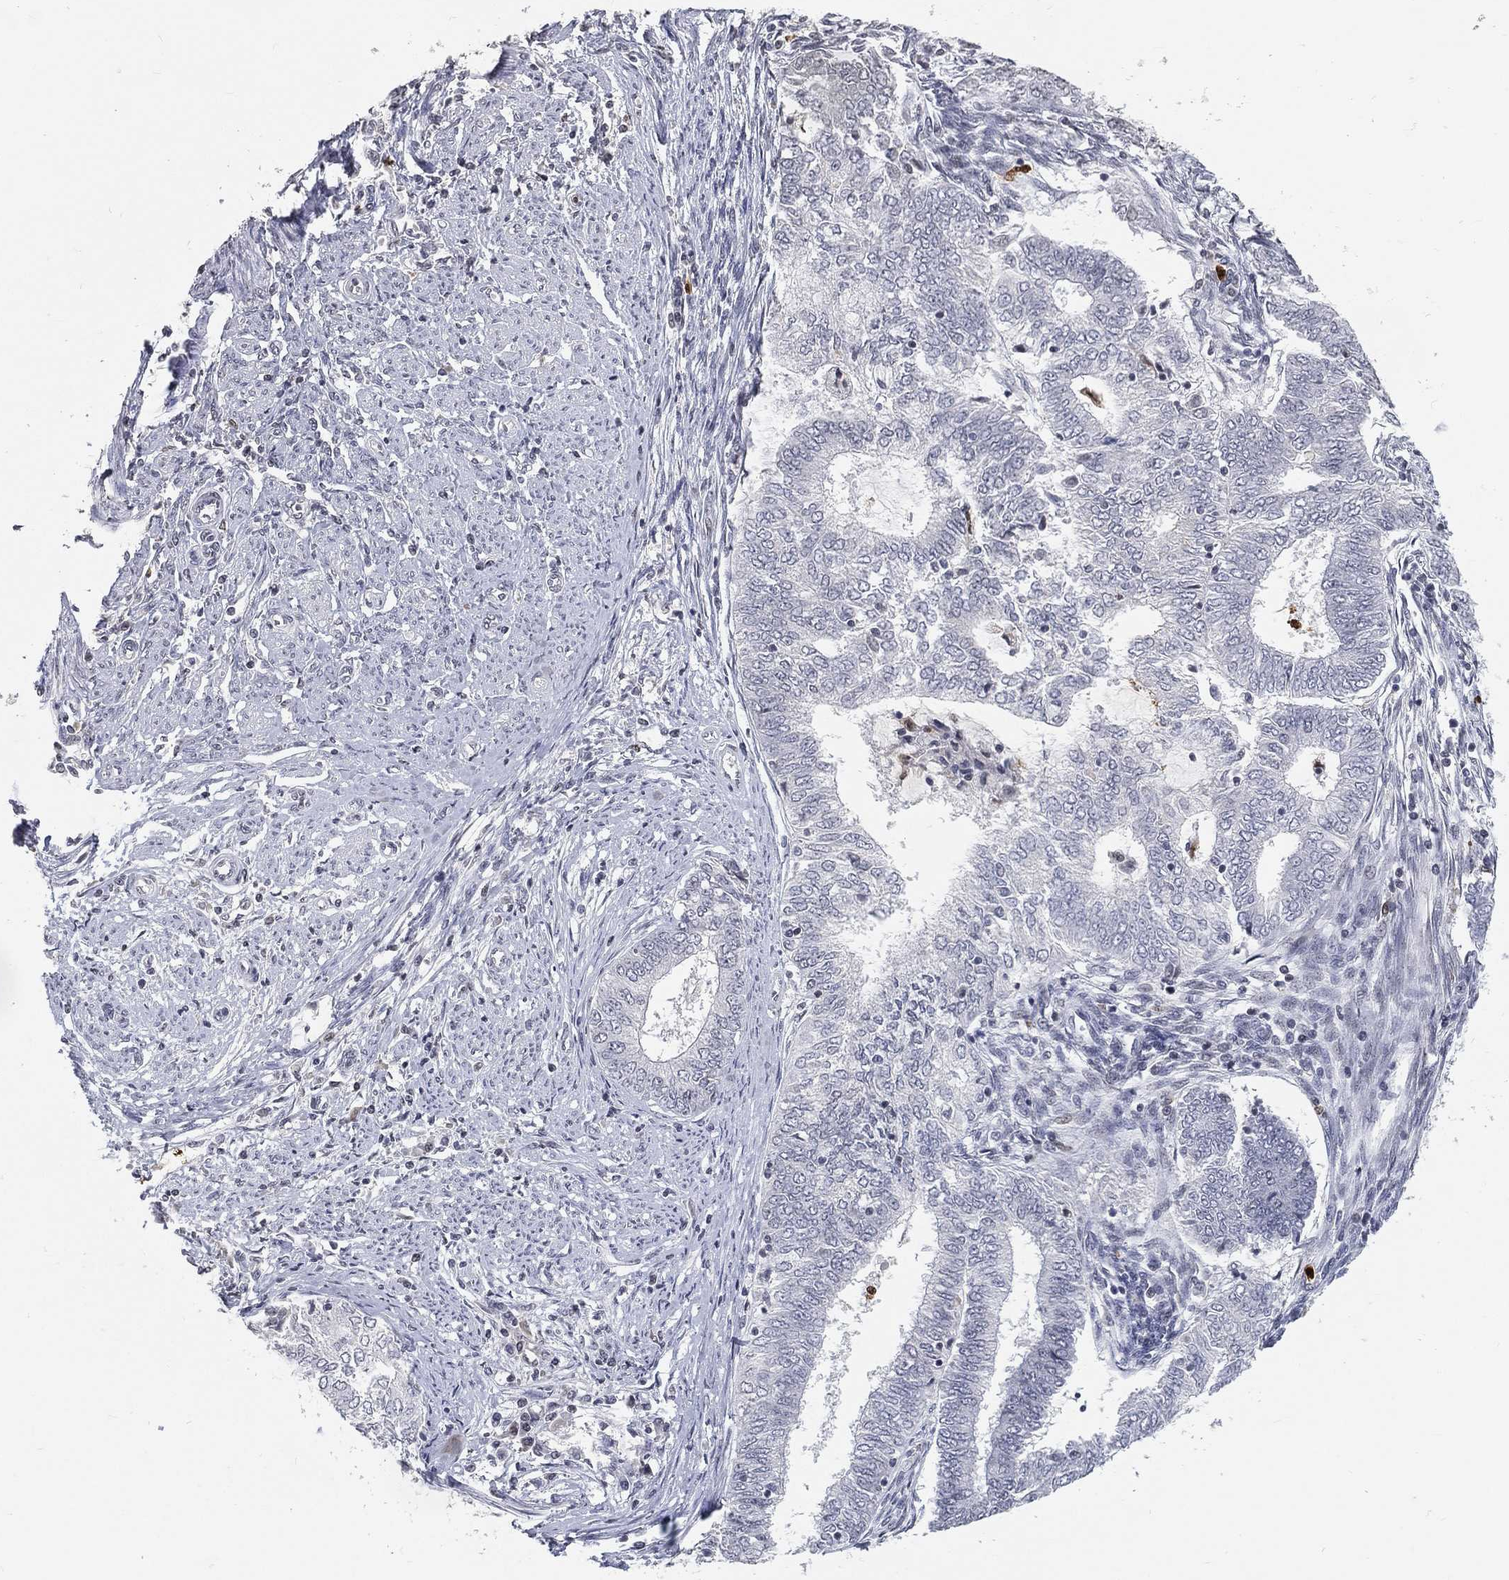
{"staining": {"intensity": "negative", "quantity": "none", "location": "none"}, "tissue": "endometrial cancer", "cell_type": "Tumor cells", "image_type": "cancer", "snomed": [{"axis": "morphology", "description": "Adenocarcinoma, NOS"}, {"axis": "topography", "description": "Endometrium"}], "caption": "Immunohistochemistry image of human endometrial cancer (adenocarcinoma) stained for a protein (brown), which shows no expression in tumor cells.", "gene": "ARG1", "patient": {"sex": "female", "age": 62}}